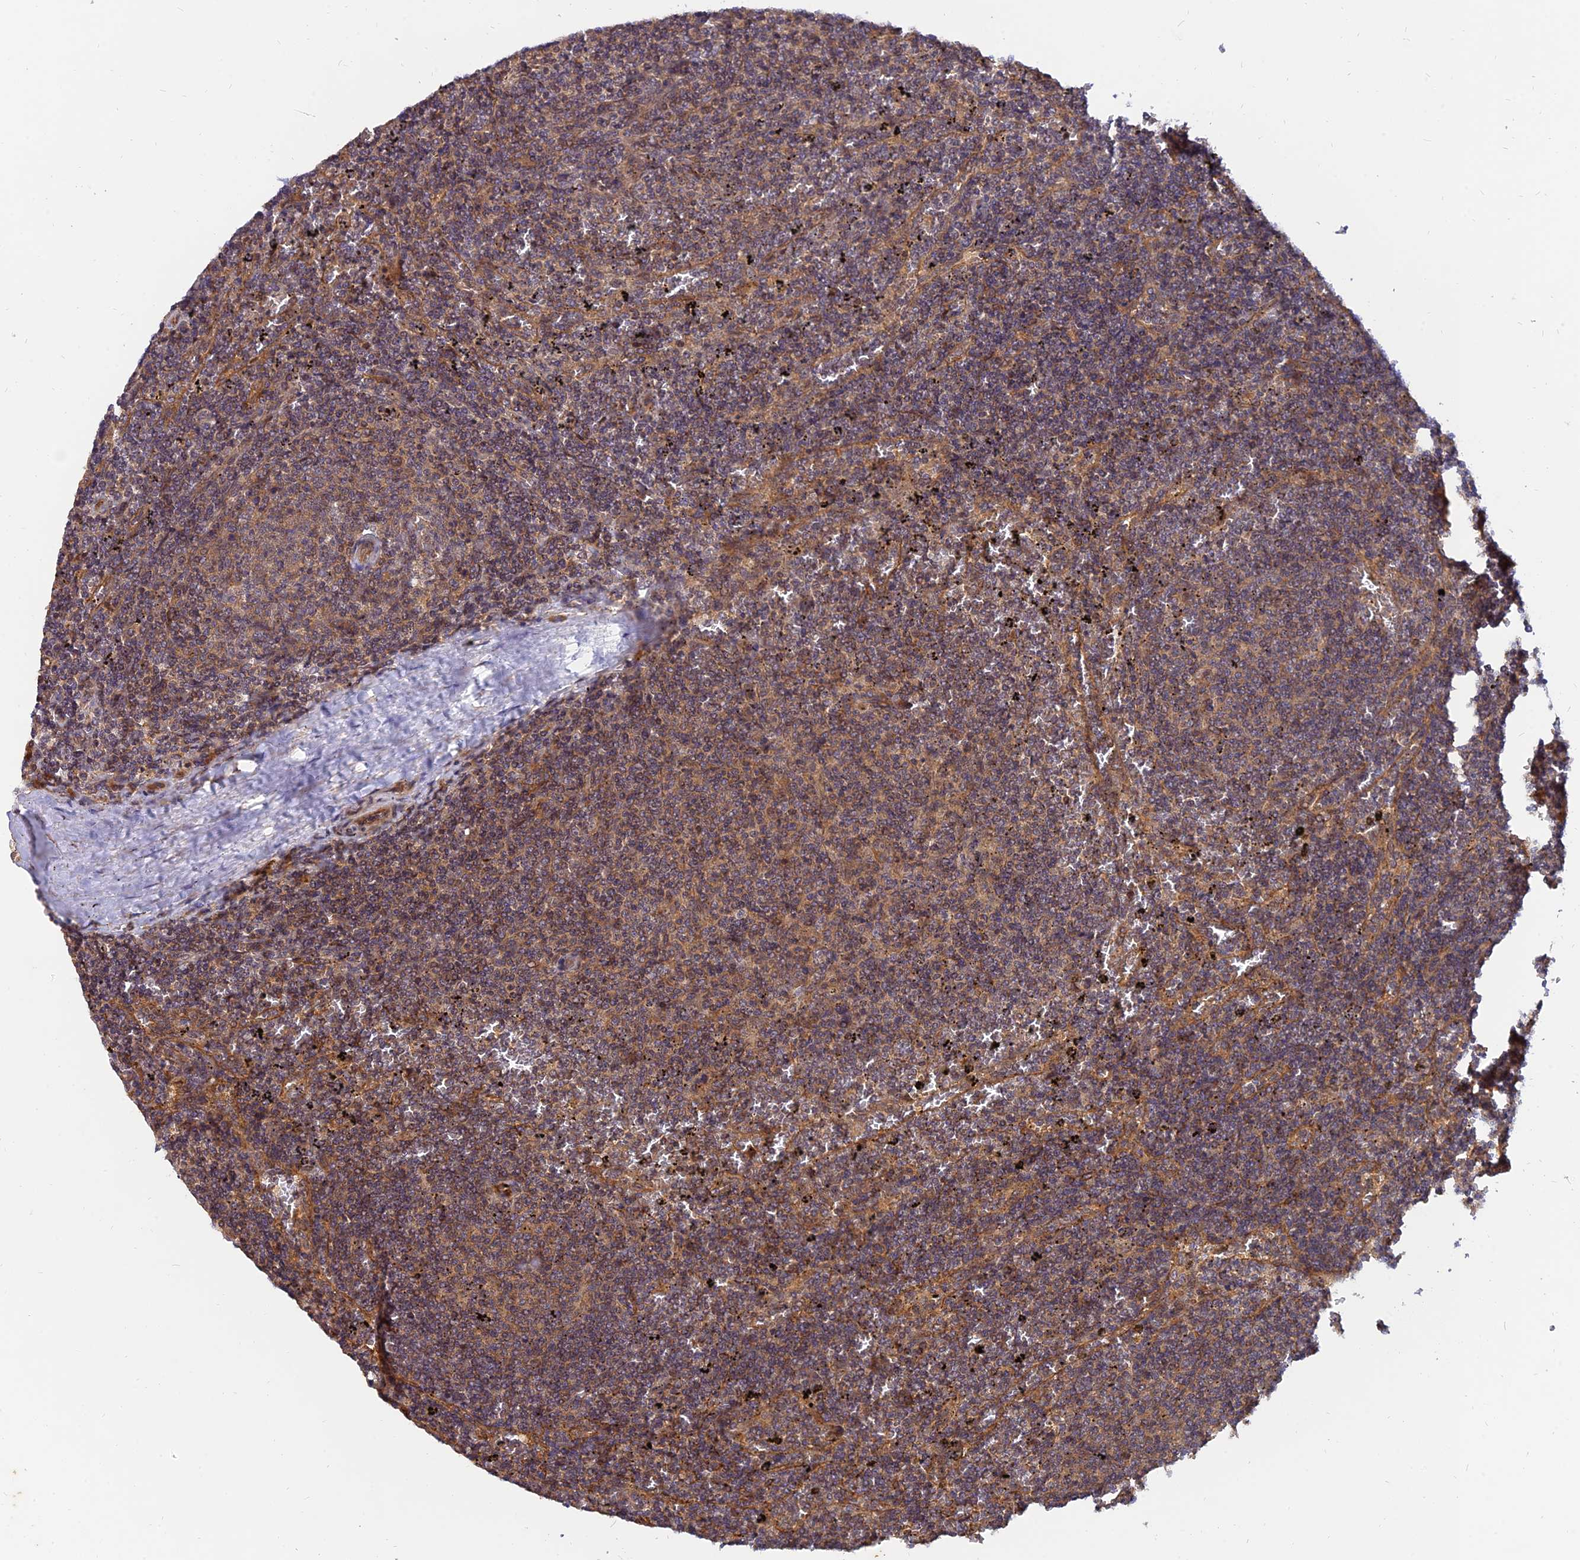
{"staining": {"intensity": "moderate", "quantity": "25%-75%", "location": "cytoplasmic/membranous"}, "tissue": "lymphoma", "cell_type": "Tumor cells", "image_type": "cancer", "snomed": [{"axis": "morphology", "description": "Malignant lymphoma, non-Hodgkin's type, Low grade"}, {"axis": "topography", "description": "Spleen"}], "caption": "Human malignant lymphoma, non-Hodgkin's type (low-grade) stained for a protein (brown) exhibits moderate cytoplasmic/membranous positive staining in about 25%-75% of tumor cells.", "gene": "WDR41", "patient": {"sex": "female", "age": 50}}